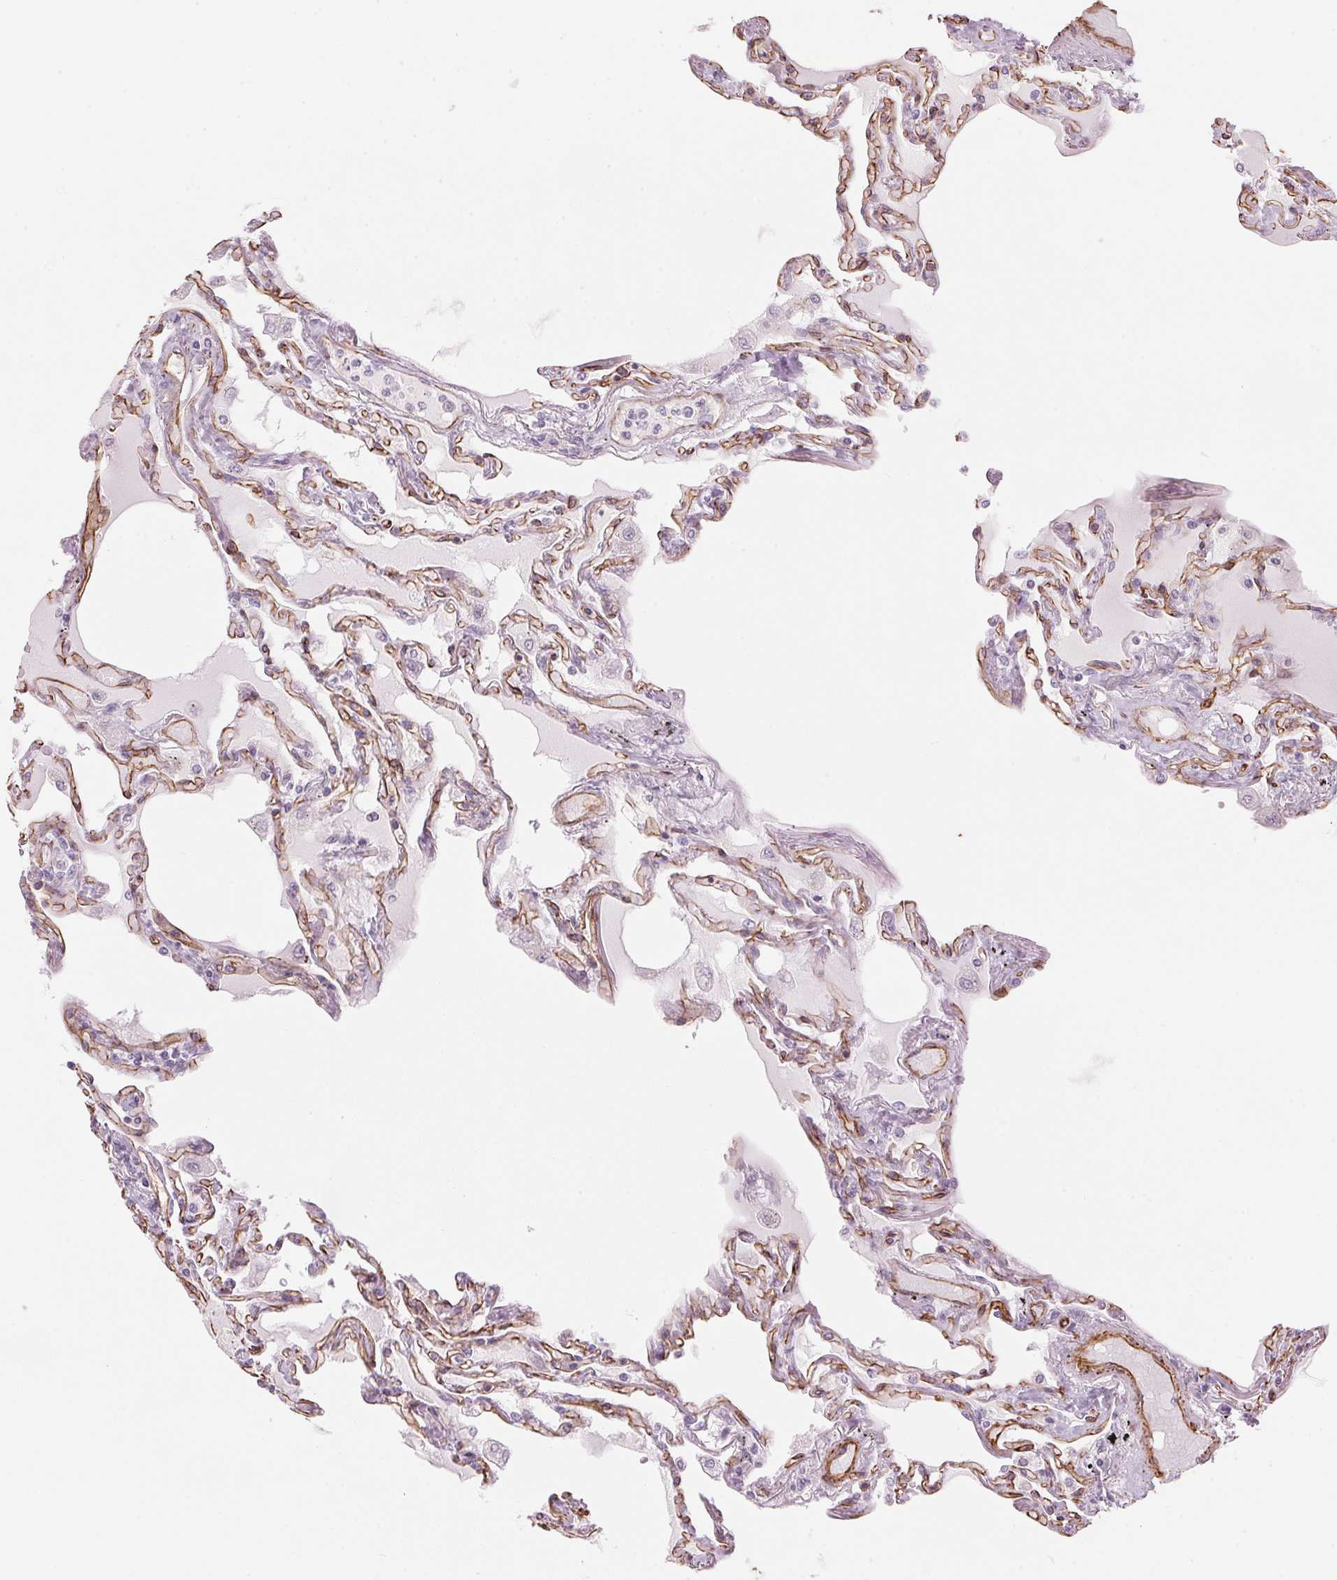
{"staining": {"intensity": "moderate", "quantity": "<25%", "location": "cytoplasmic/membranous"}, "tissue": "lung", "cell_type": "Alveolar cells", "image_type": "normal", "snomed": [{"axis": "morphology", "description": "Normal tissue, NOS"}, {"axis": "morphology", "description": "Adenocarcinoma, NOS"}, {"axis": "topography", "description": "Cartilage tissue"}, {"axis": "topography", "description": "Lung"}], "caption": "Normal lung reveals moderate cytoplasmic/membranous staining in about <25% of alveolar cells, visualized by immunohistochemistry.", "gene": "CLPS", "patient": {"sex": "female", "age": 67}}